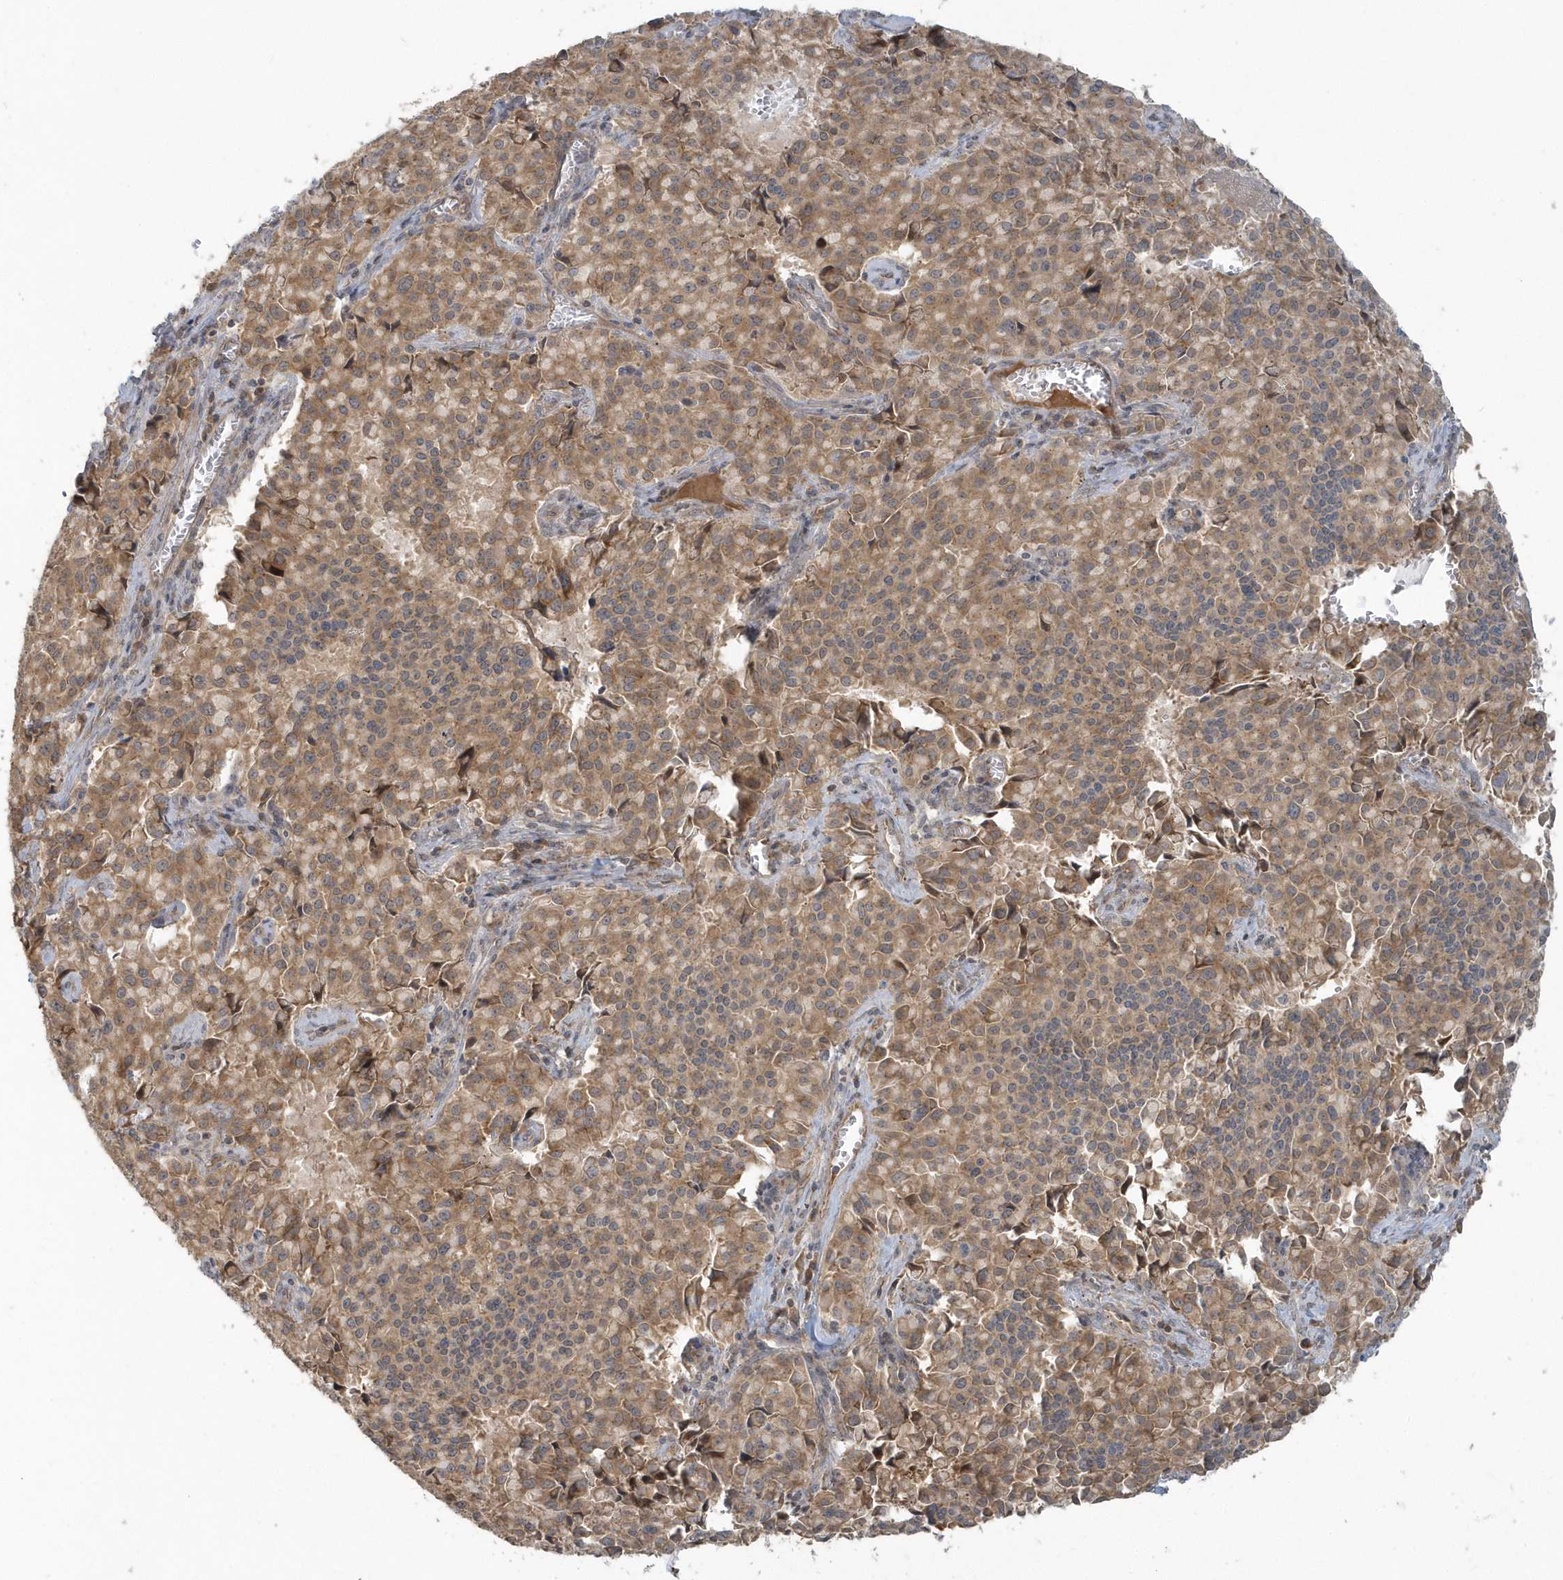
{"staining": {"intensity": "moderate", "quantity": ">75%", "location": "cytoplasmic/membranous"}, "tissue": "pancreatic cancer", "cell_type": "Tumor cells", "image_type": "cancer", "snomed": [{"axis": "morphology", "description": "Adenocarcinoma, NOS"}, {"axis": "topography", "description": "Pancreas"}], "caption": "Pancreatic adenocarcinoma was stained to show a protein in brown. There is medium levels of moderate cytoplasmic/membranous staining in approximately >75% of tumor cells.", "gene": "STIM2", "patient": {"sex": "male", "age": 65}}